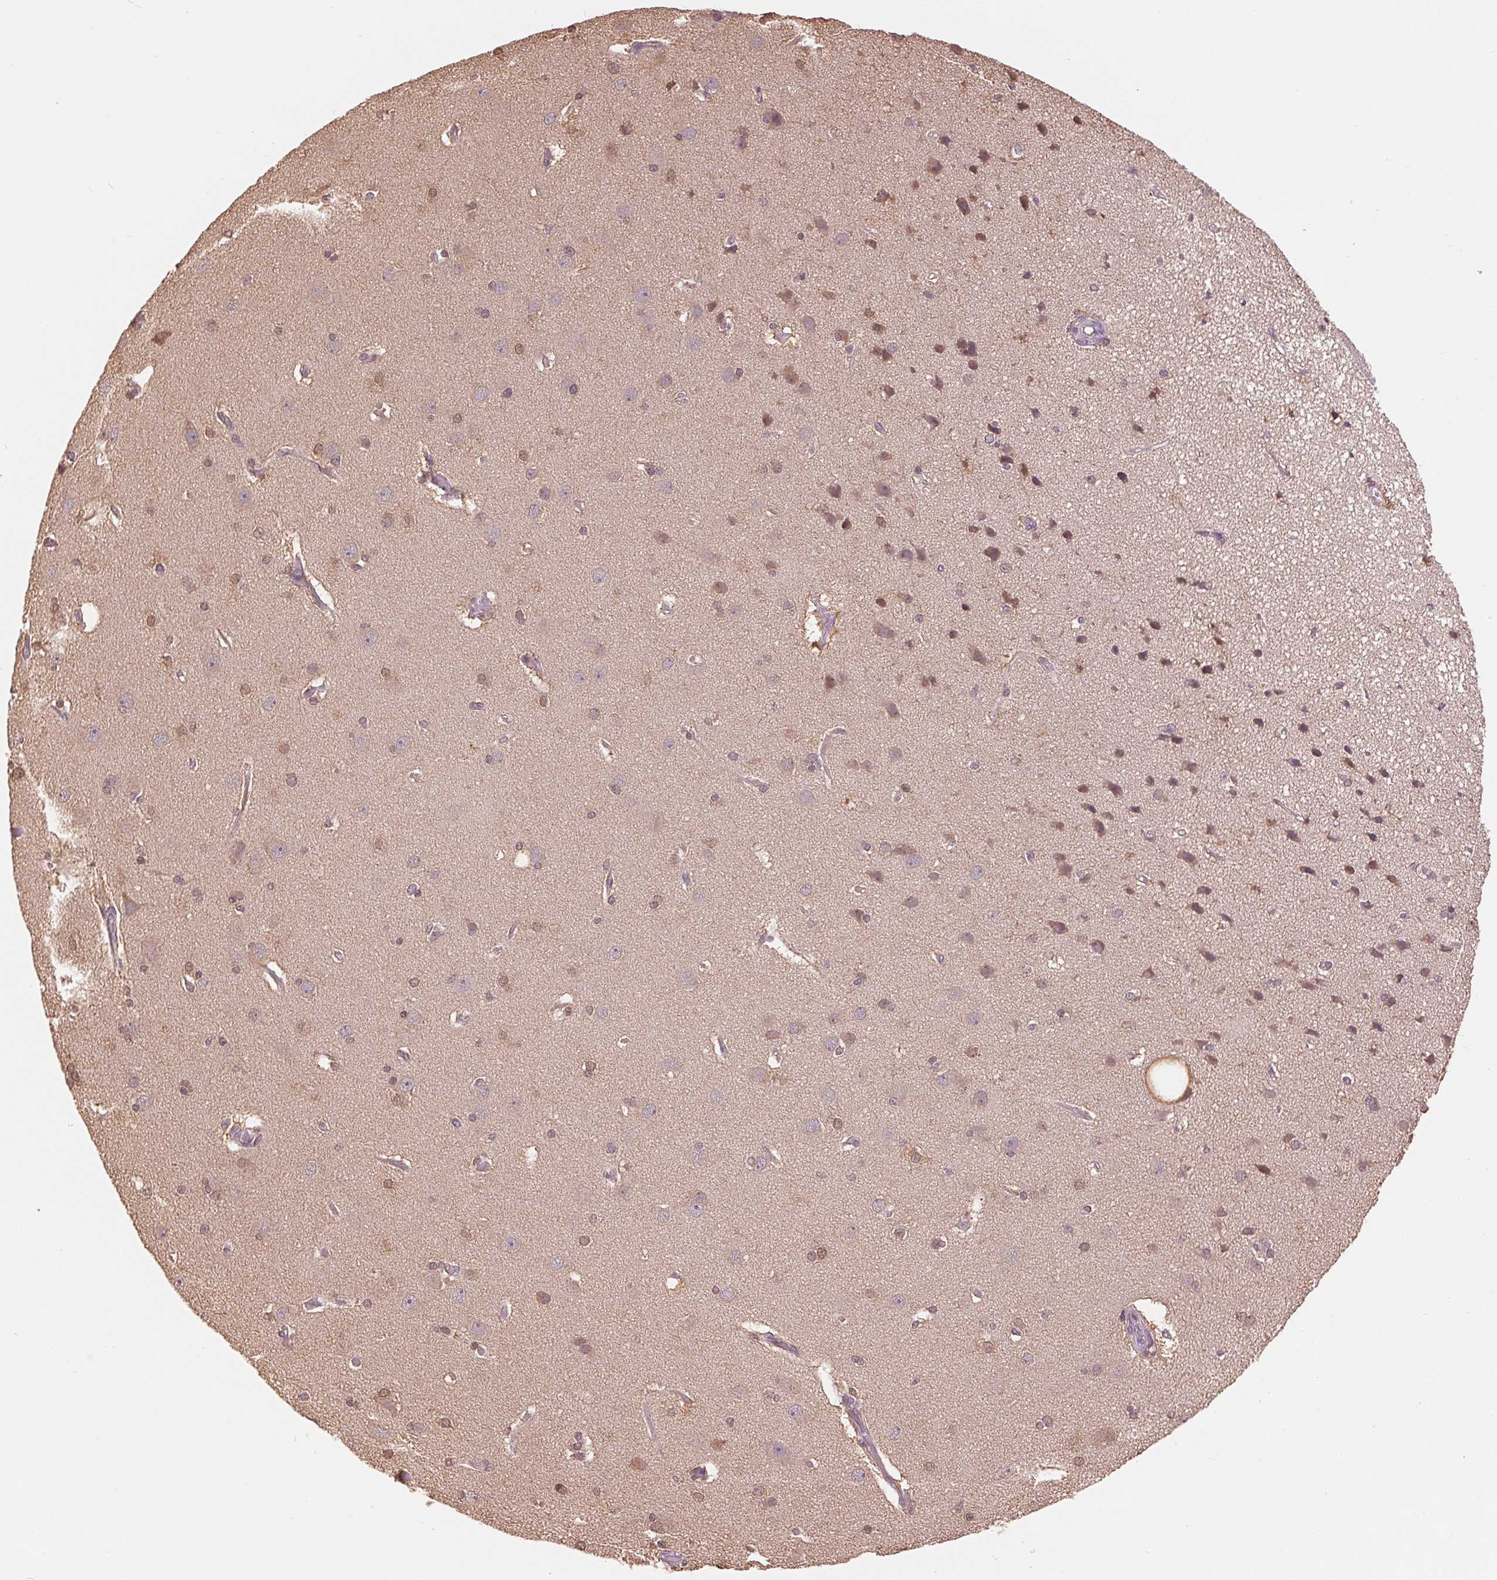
{"staining": {"intensity": "negative", "quantity": "none", "location": "none"}, "tissue": "cerebral cortex", "cell_type": "Endothelial cells", "image_type": "normal", "snomed": [{"axis": "morphology", "description": "Normal tissue, NOS"}, {"axis": "morphology", "description": "Glioma, malignant, High grade"}, {"axis": "topography", "description": "Cerebral cortex"}], "caption": "Histopathology image shows no protein expression in endothelial cells of benign cerebral cortex.", "gene": "TMEM273", "patient": {"sex": "male", "age": 71}}